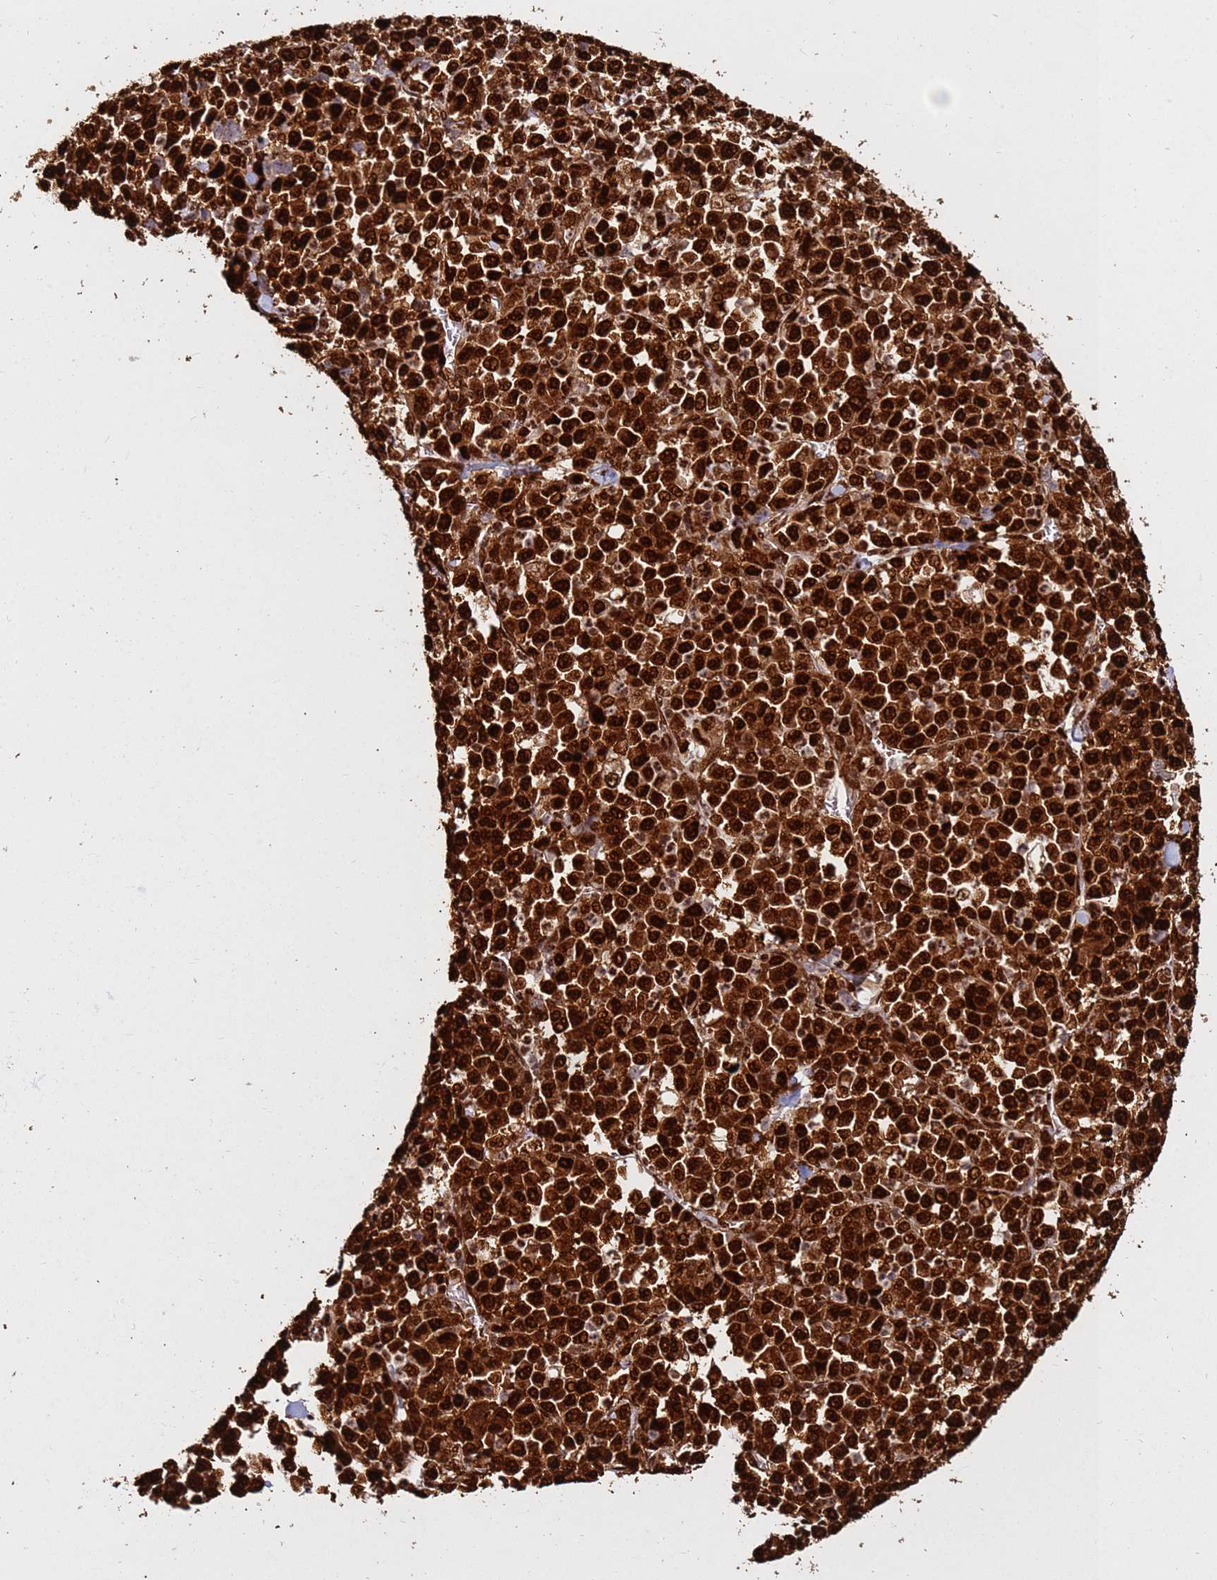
{"staining": {"intensity": "strong", "quantity": ">75%", "location": "cytoplasmic/membranous,nuclear"}, "tissue": "stomach cancer", "cell_type": "Tumor cells", "image_type": "cancer", "snomed": [{"axis": "morphology", "description": "Normal tissue, NOS"}, {"axis": "morphology", "description": "Adenocarcinoma, NOS"}, {"axis": "topography", "description": "Stomach, upper"}, {"axis": "topography", "description": "Stomach"}], "caption": "IHC (DAB) staining of stomach adenocarcinoma reveals strong cytoplasmic/membranous and nuclear protein staining in about >75% of tumor cells.", "gene": "HNRNPAB", "patient": {"sex": "male", "age": 59}}